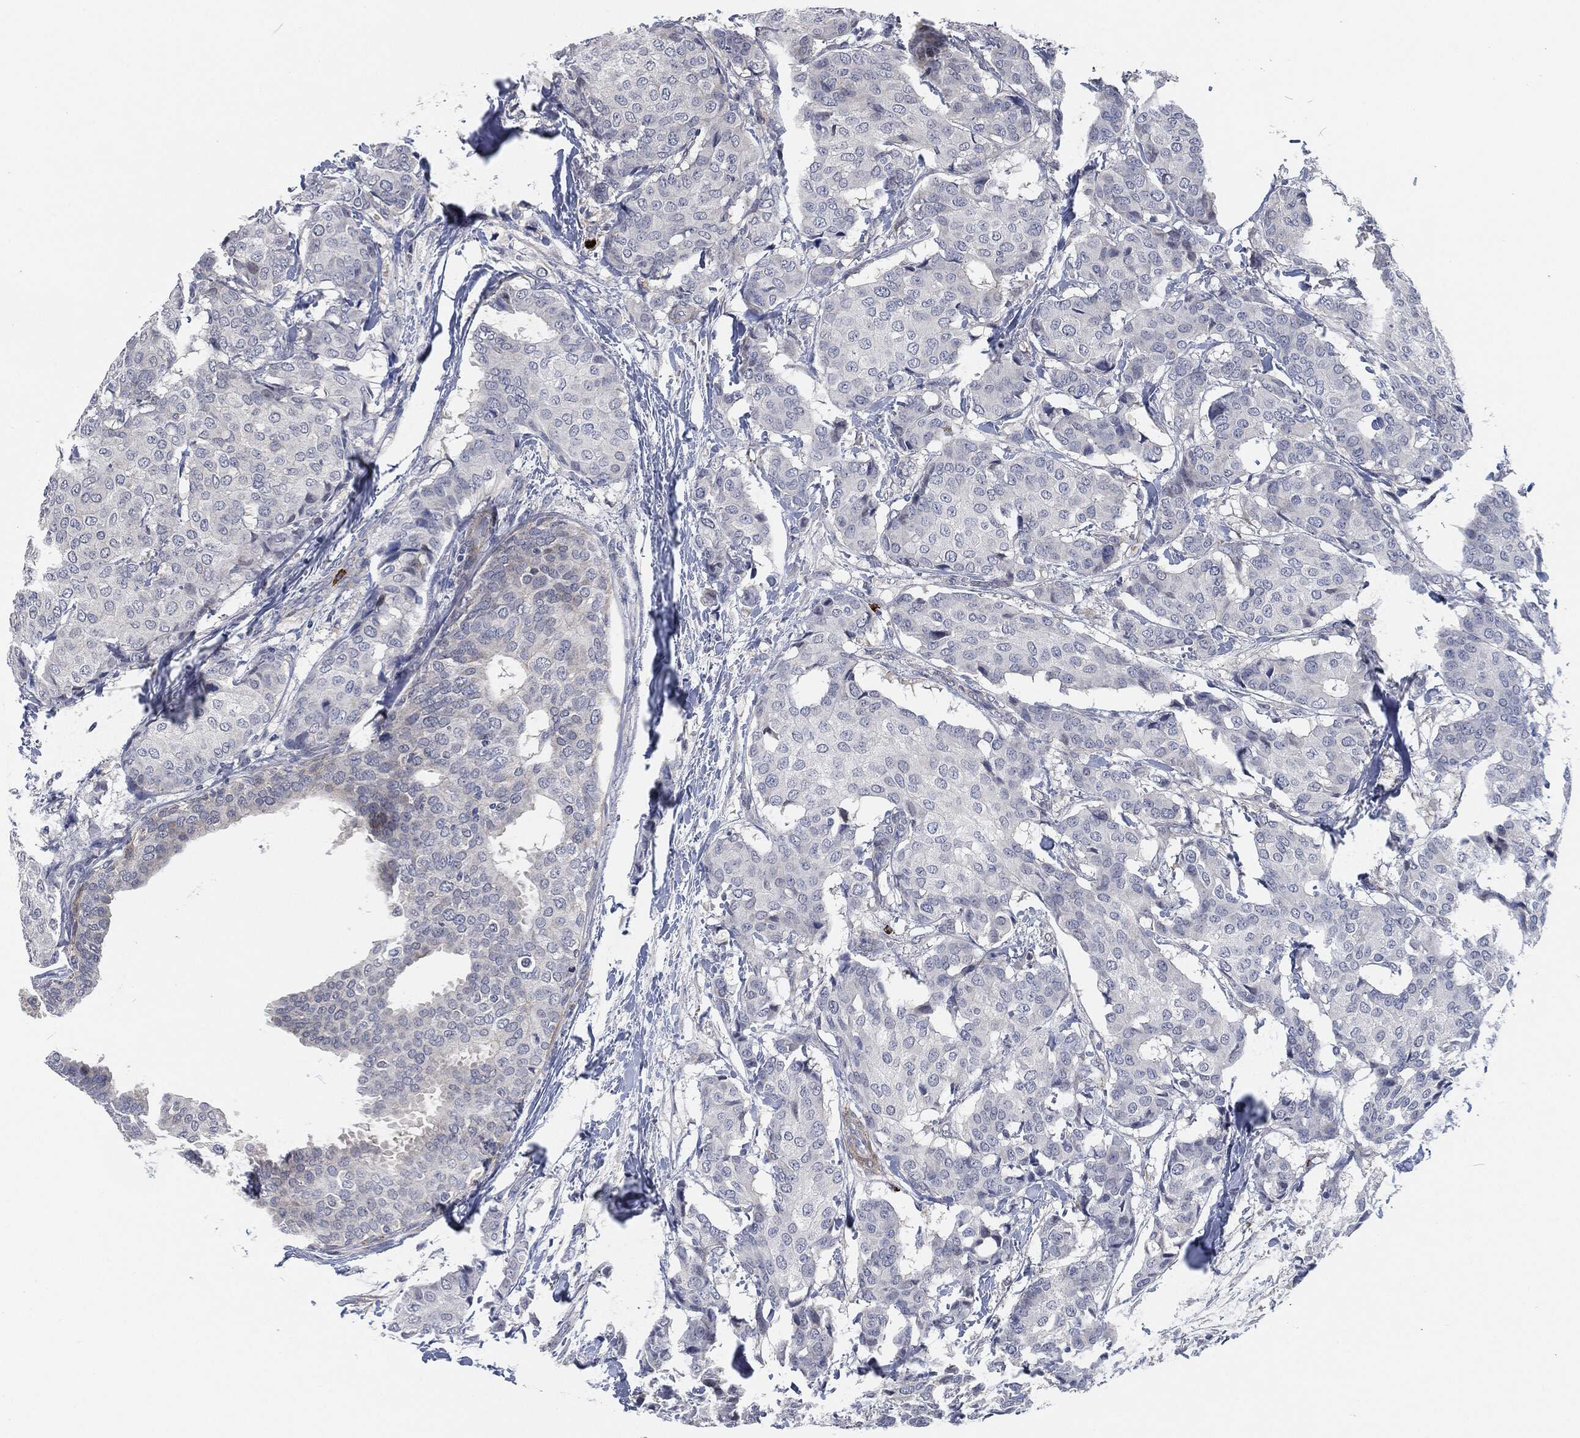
{"staining": {"intensity": "negative", "quantity": "none", "location": "none"}, "tissue": "breast cancer", "cell_type": "Tumor cells", "image_type": "cancer", "snomed": [{"axis": "morphology", "description": "Duct carcinoma"}, {"axis": "topography", "description": "Breast"}], "caption": "An immunohistochemistry (IHC) histopathology image of breast cancer is shown. There is no staining in tumor cells of breast cancer.", "gene": "MPO", "patient": {"sex": "female", "age": 75}}